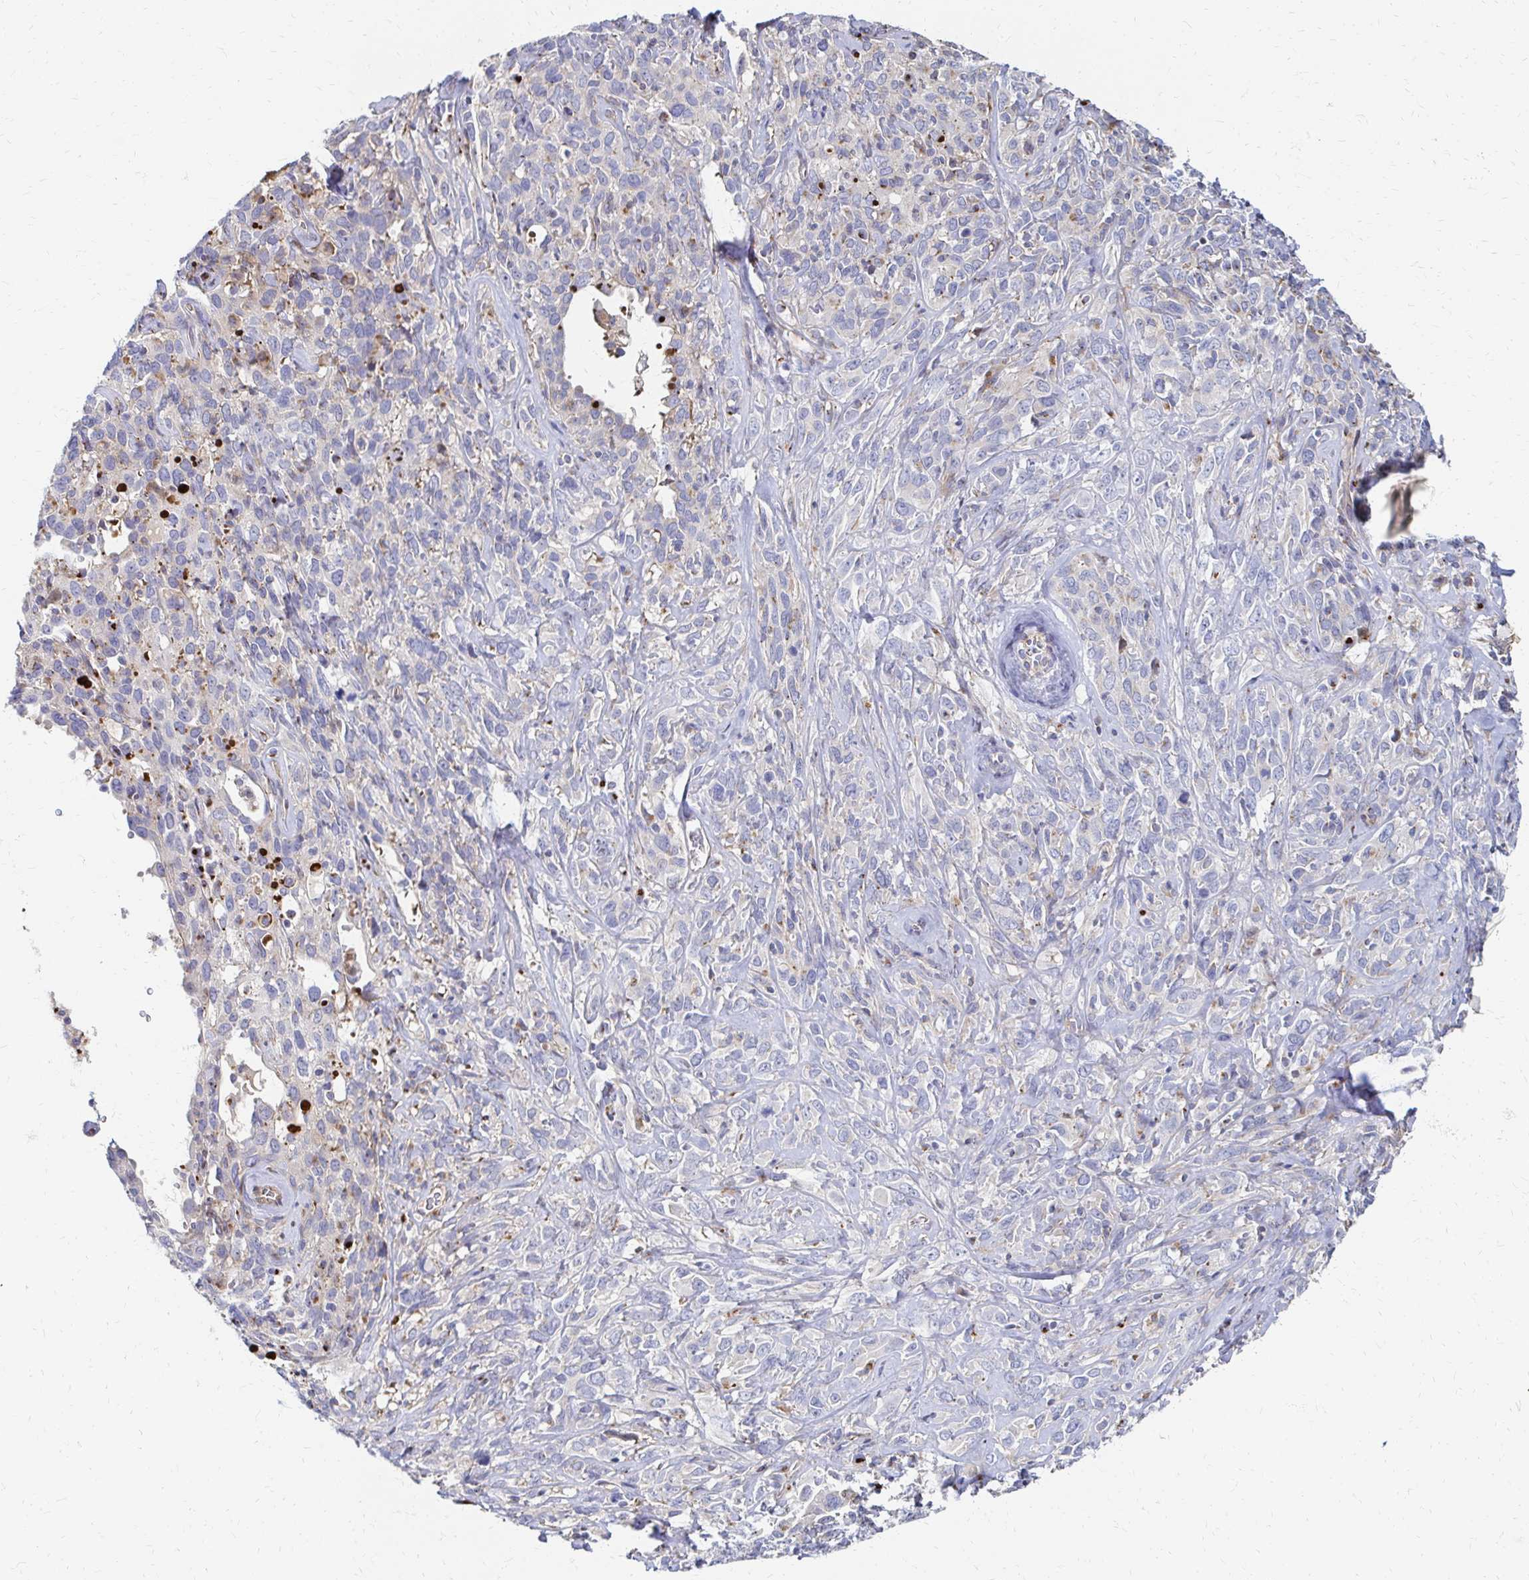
{"staining": {"intensity": "negative", "quantity": "none", "location": "none"}, "tissue": "cervical cancer", "cell_type": "Tumor cells", "image_type": "cancer", "snomed": [{"axis": "morphology", "description": "Normal tissue, NOS"}, {"axis": "morphology", "description": "Squamous cell carcinoma, NOS"}, {"axis": "topography", "description": "Cervix"}], "caption": "A high-resolution histopathology image shows immunohistochemistry staining of cervical cancer, which exhibits no significant staining in tumor cells.", "gene": "MAN1A1", "patient": {"sex": "female", "age": 51}}